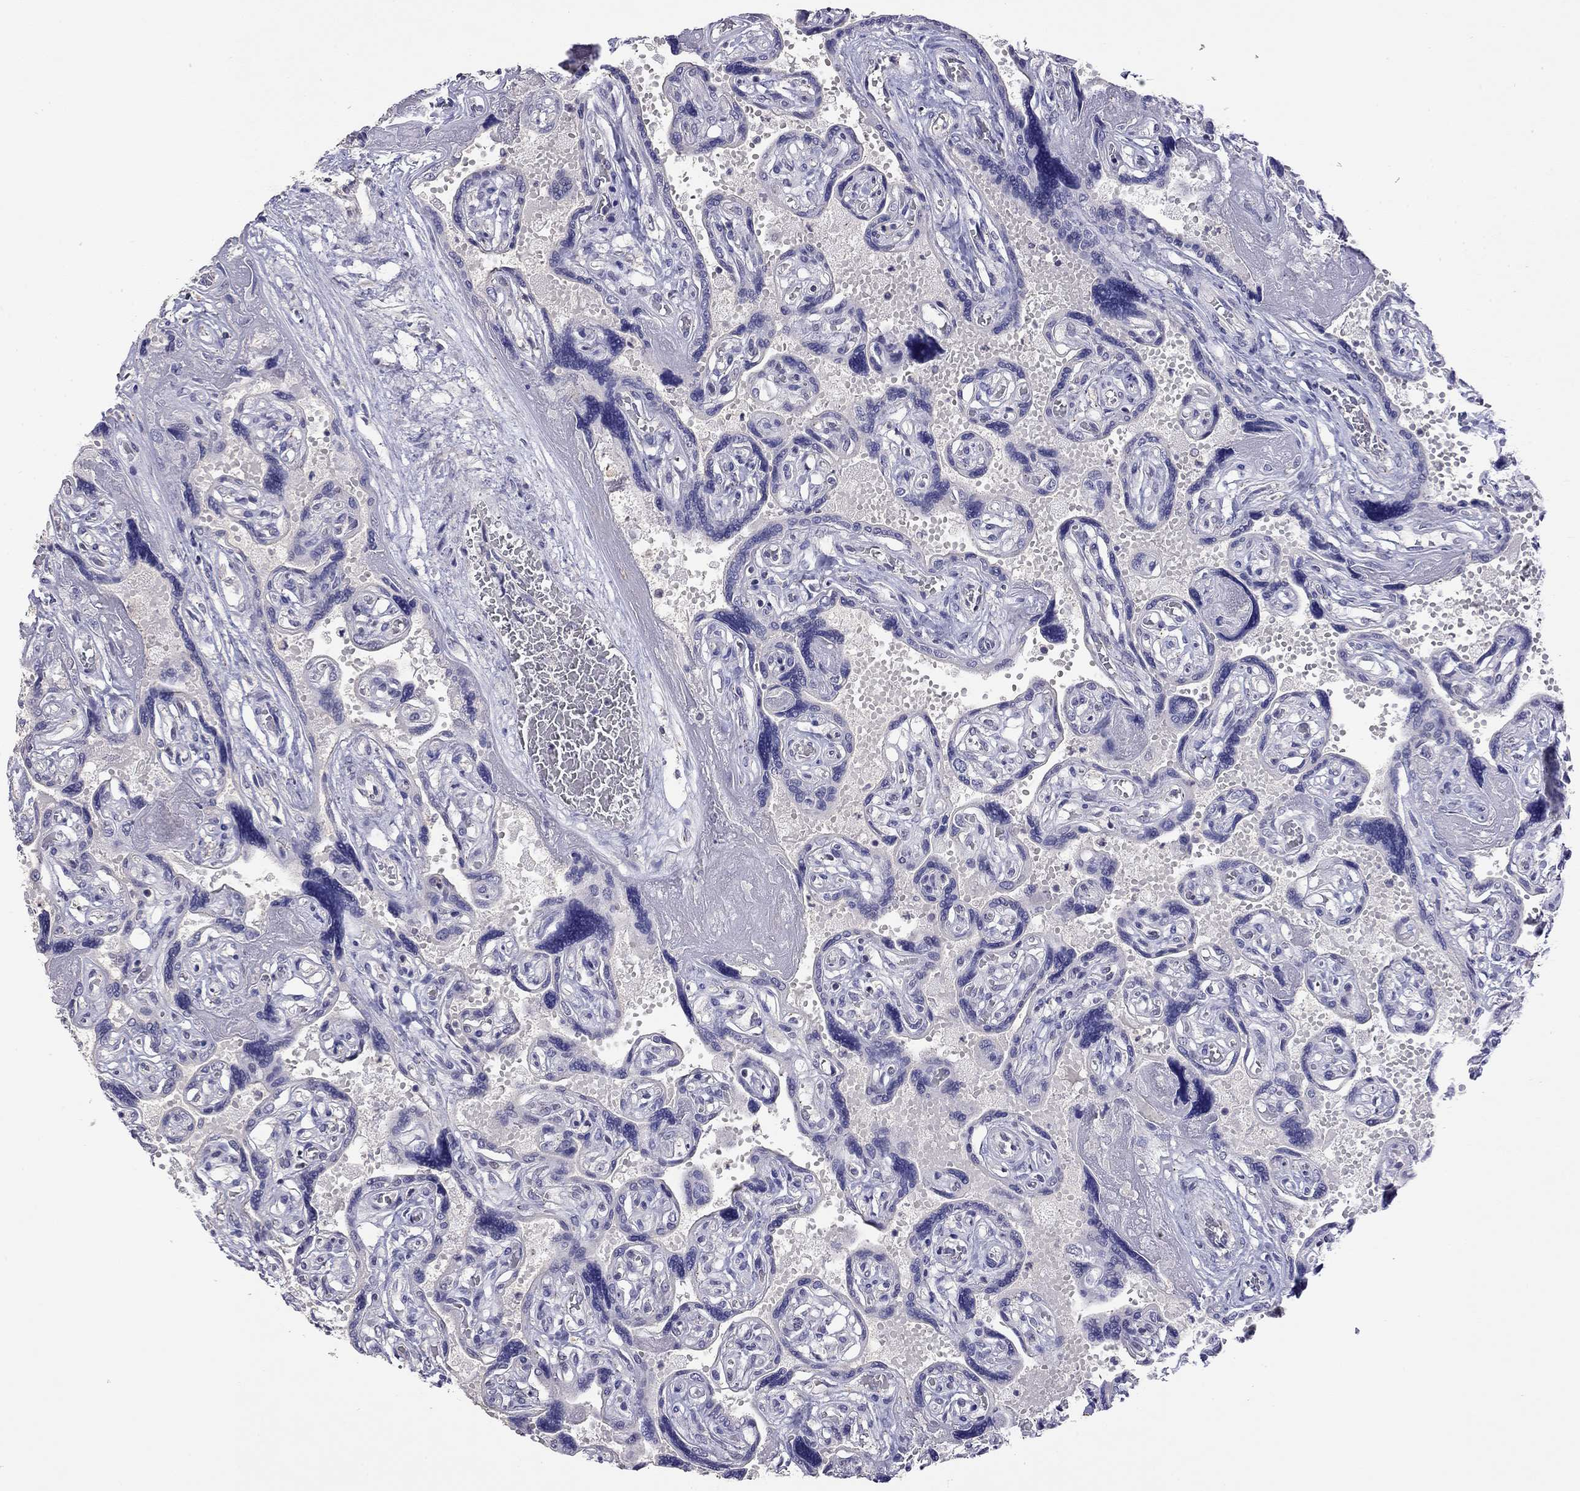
{"staining": {"intensity": "weak", "quantity": "<25%", "location": "nuclear"}, "tissue": "placenta", "cell_type": "Decidual cells", "image_type": "normal", "snomed": [{"axis": "morphology", "description": "Normal tissue, NOS"}, {"axis": "topography", "description": "Placenta"}], "caption": "High power microscopy histopathology image of an immunohistochemistry (IHC) photomicrograph of normal placenta, revealing no significant staining in decidual cells.", "gene": "WNK3", "patient": {"sex": "female", "age": 32}}